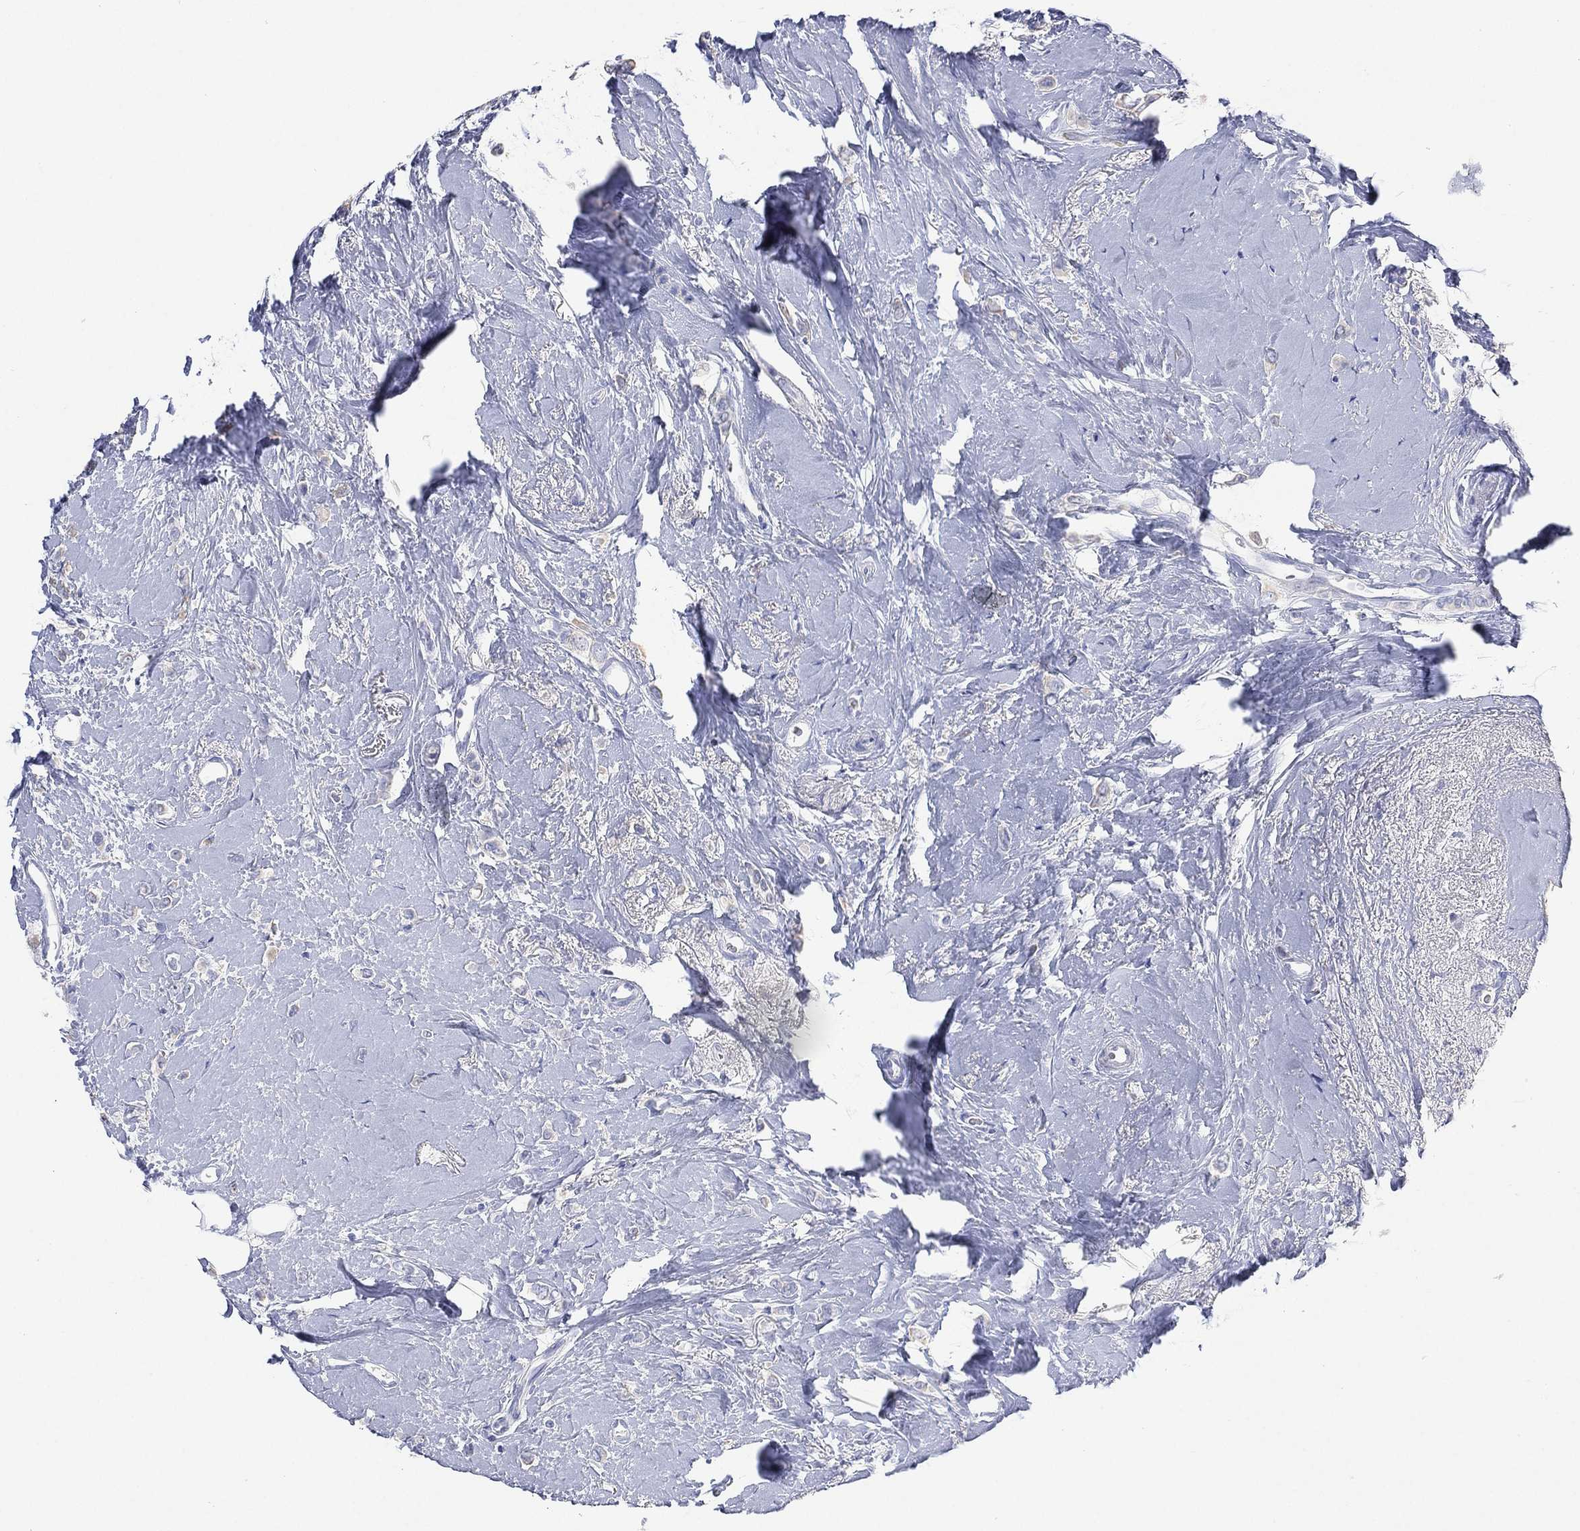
{"staining": {"intensity": "weak", "quantity": ">75%", "location": "cytoplasmic/membranous"}, "tissue": "breast cancer", "cell_type": "Tumor cells", "image_type": "cancer", "snomed": [{"axis": "morphology", "description": "Lobular carcinoma"}, {"axis": "topography", "description": "Breast"}], "caption": "Tumor cells reveal low levels of weak cytoplasmic/membranous staining in about >75% of cells in human breast lobular carcinoma.", "gene": "FMO1", "patient": {"sex": "female", "age": 66}}